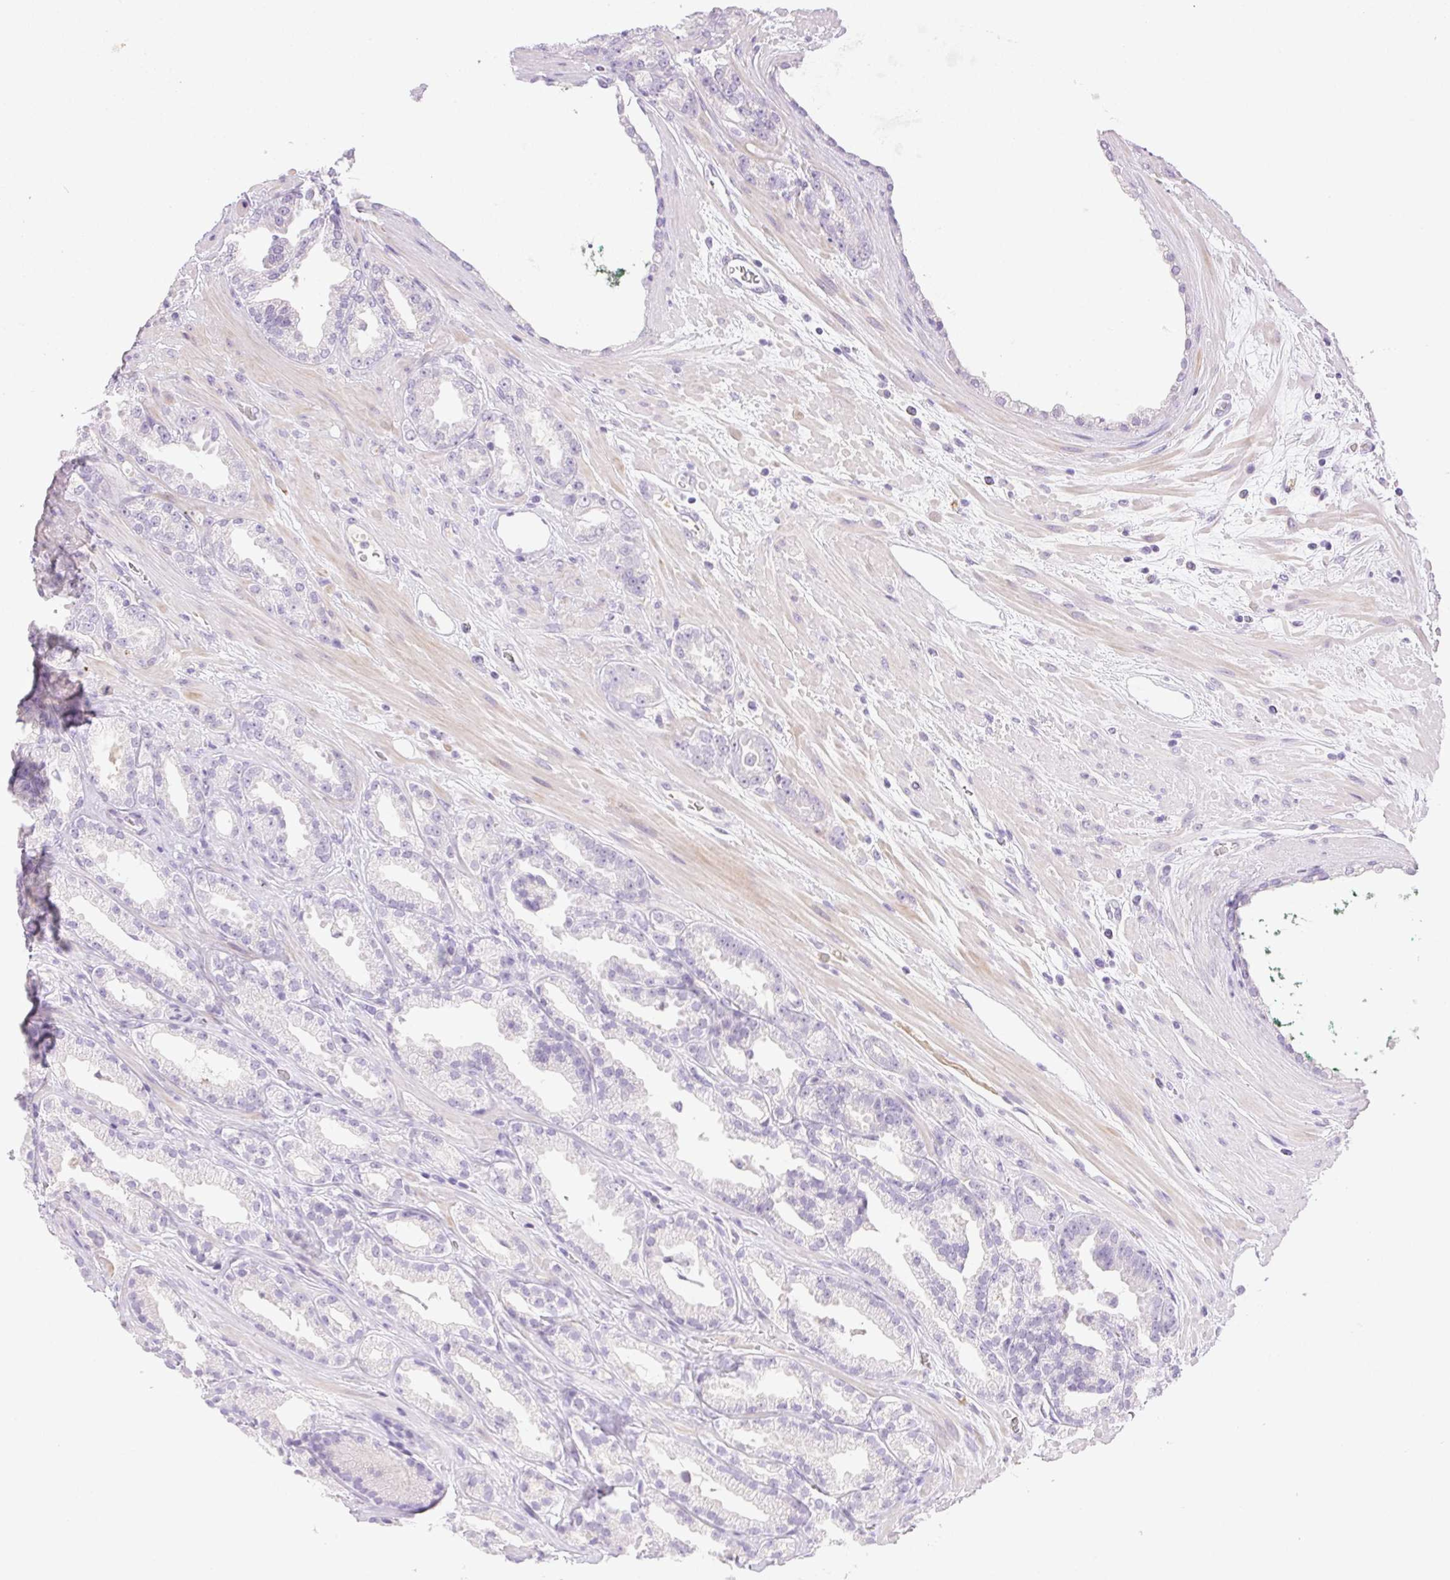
{"staining": {"intensity": "negative", "quantity": "none", "location": "none"}, "tissue": "prostate cancer", "cell_type": "Tumor cells", "image_type": "cancer", "snomed": [{"axis": "morphology", "description": "Adenocarcinoma, Low grade"}, {"axis": "topography", "description": "Prostate"}], "caption": "Prostate cancer was stained to show a protein in brown. There is no significant expression in tumor cells.", "gene": "EMX2", "patient": {"sex": "male", "age": 61}}